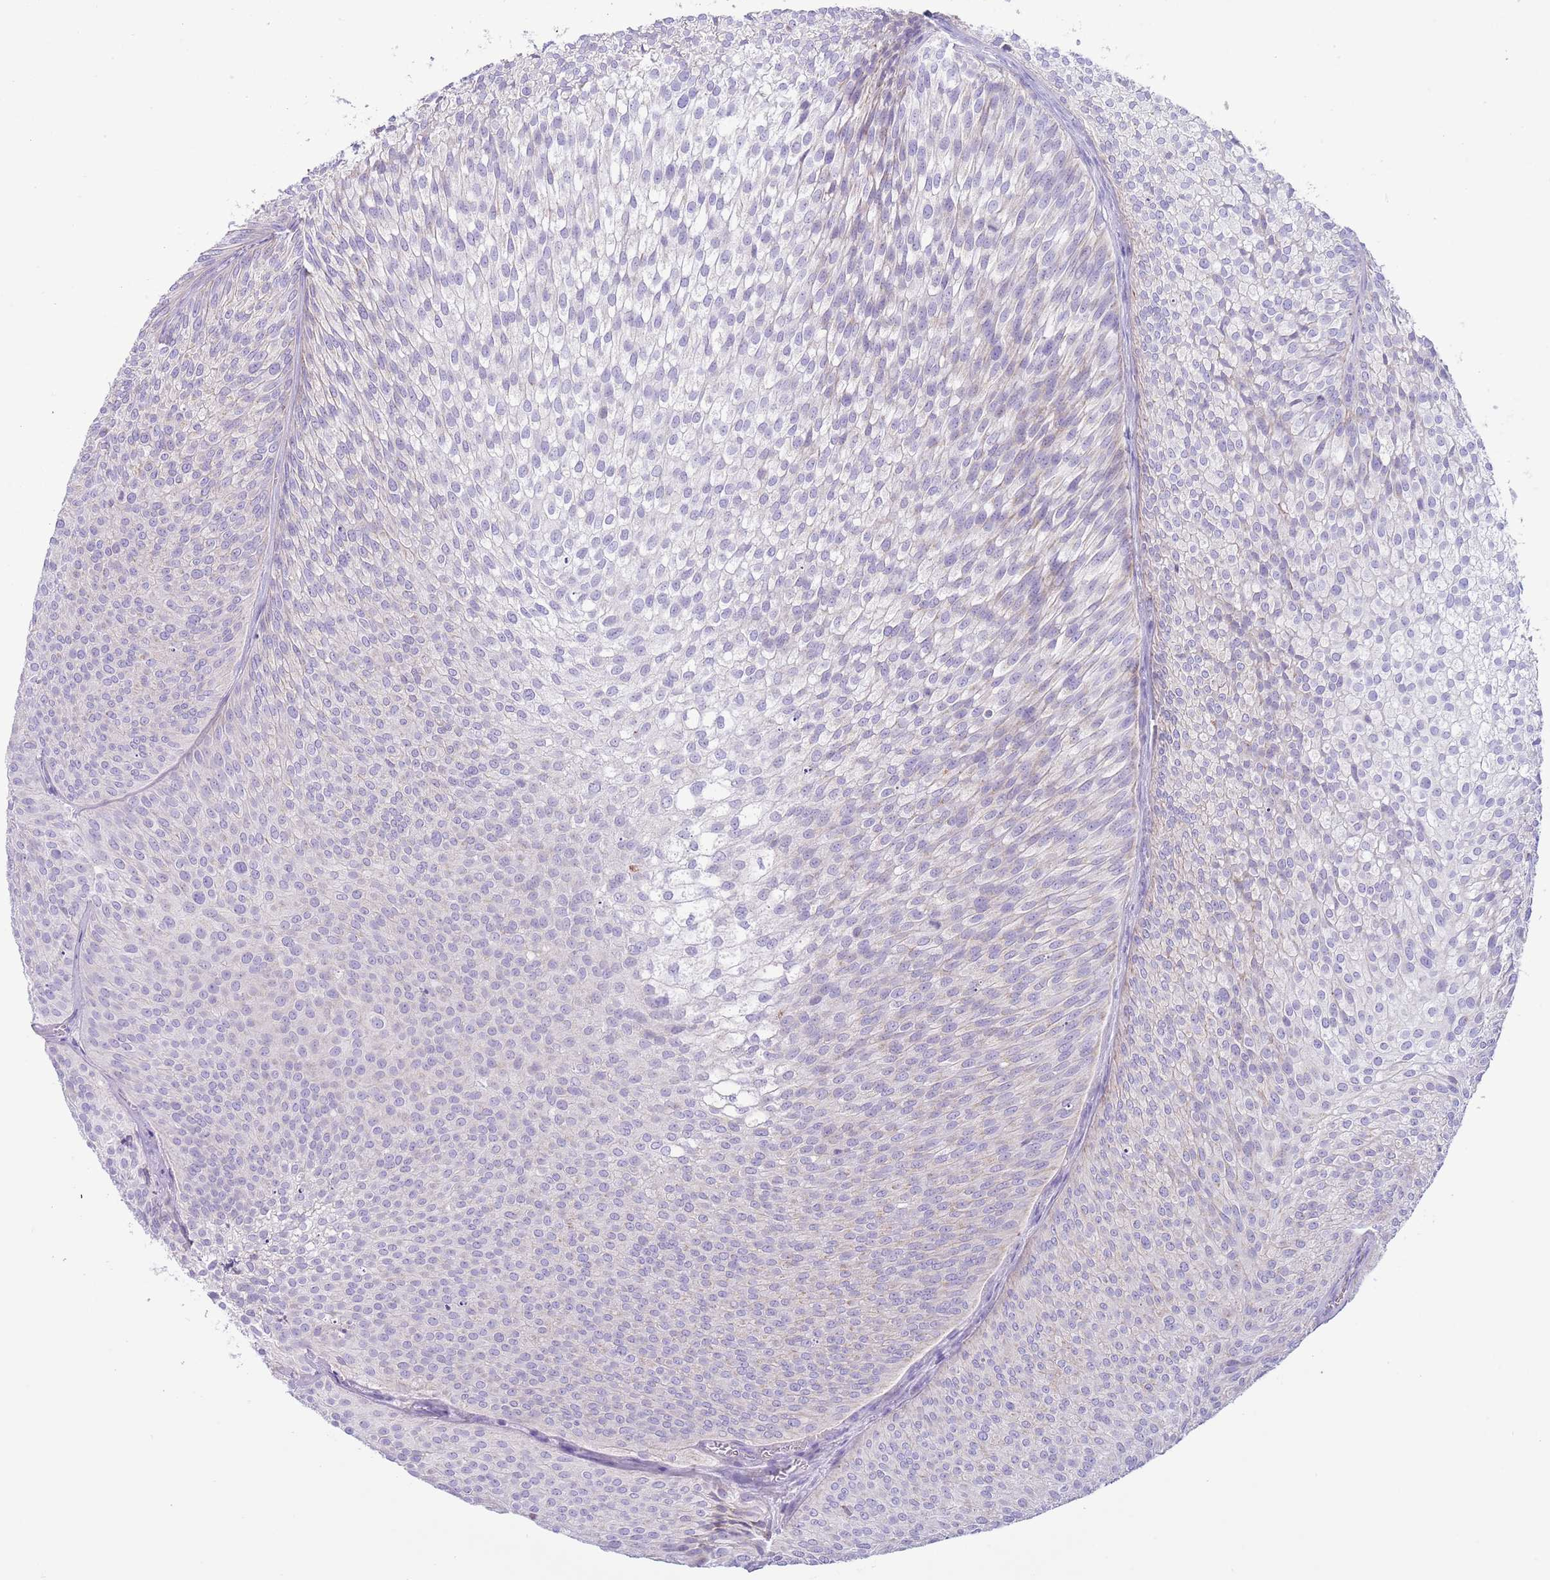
{"staining": {"intensity": "negative", "quantity": "none", "location": "none"}, "tissue": "urothelial cancer", "cell_type": "Tumor cells", "image_type": "cancer", "snomed": [{"axis": "morphology", "description": "Urothelial carcinoma, Low grade"}, {"axis": "topography", "description": "Urinary bladder"}], "caption": "This is an immunohistochemistry (IHC) micrograph of urothelial cancer. There is no expression in tumor cells.", "gene": "ATP6V1B1", "patient": {"sex": "male", "age": 91}}